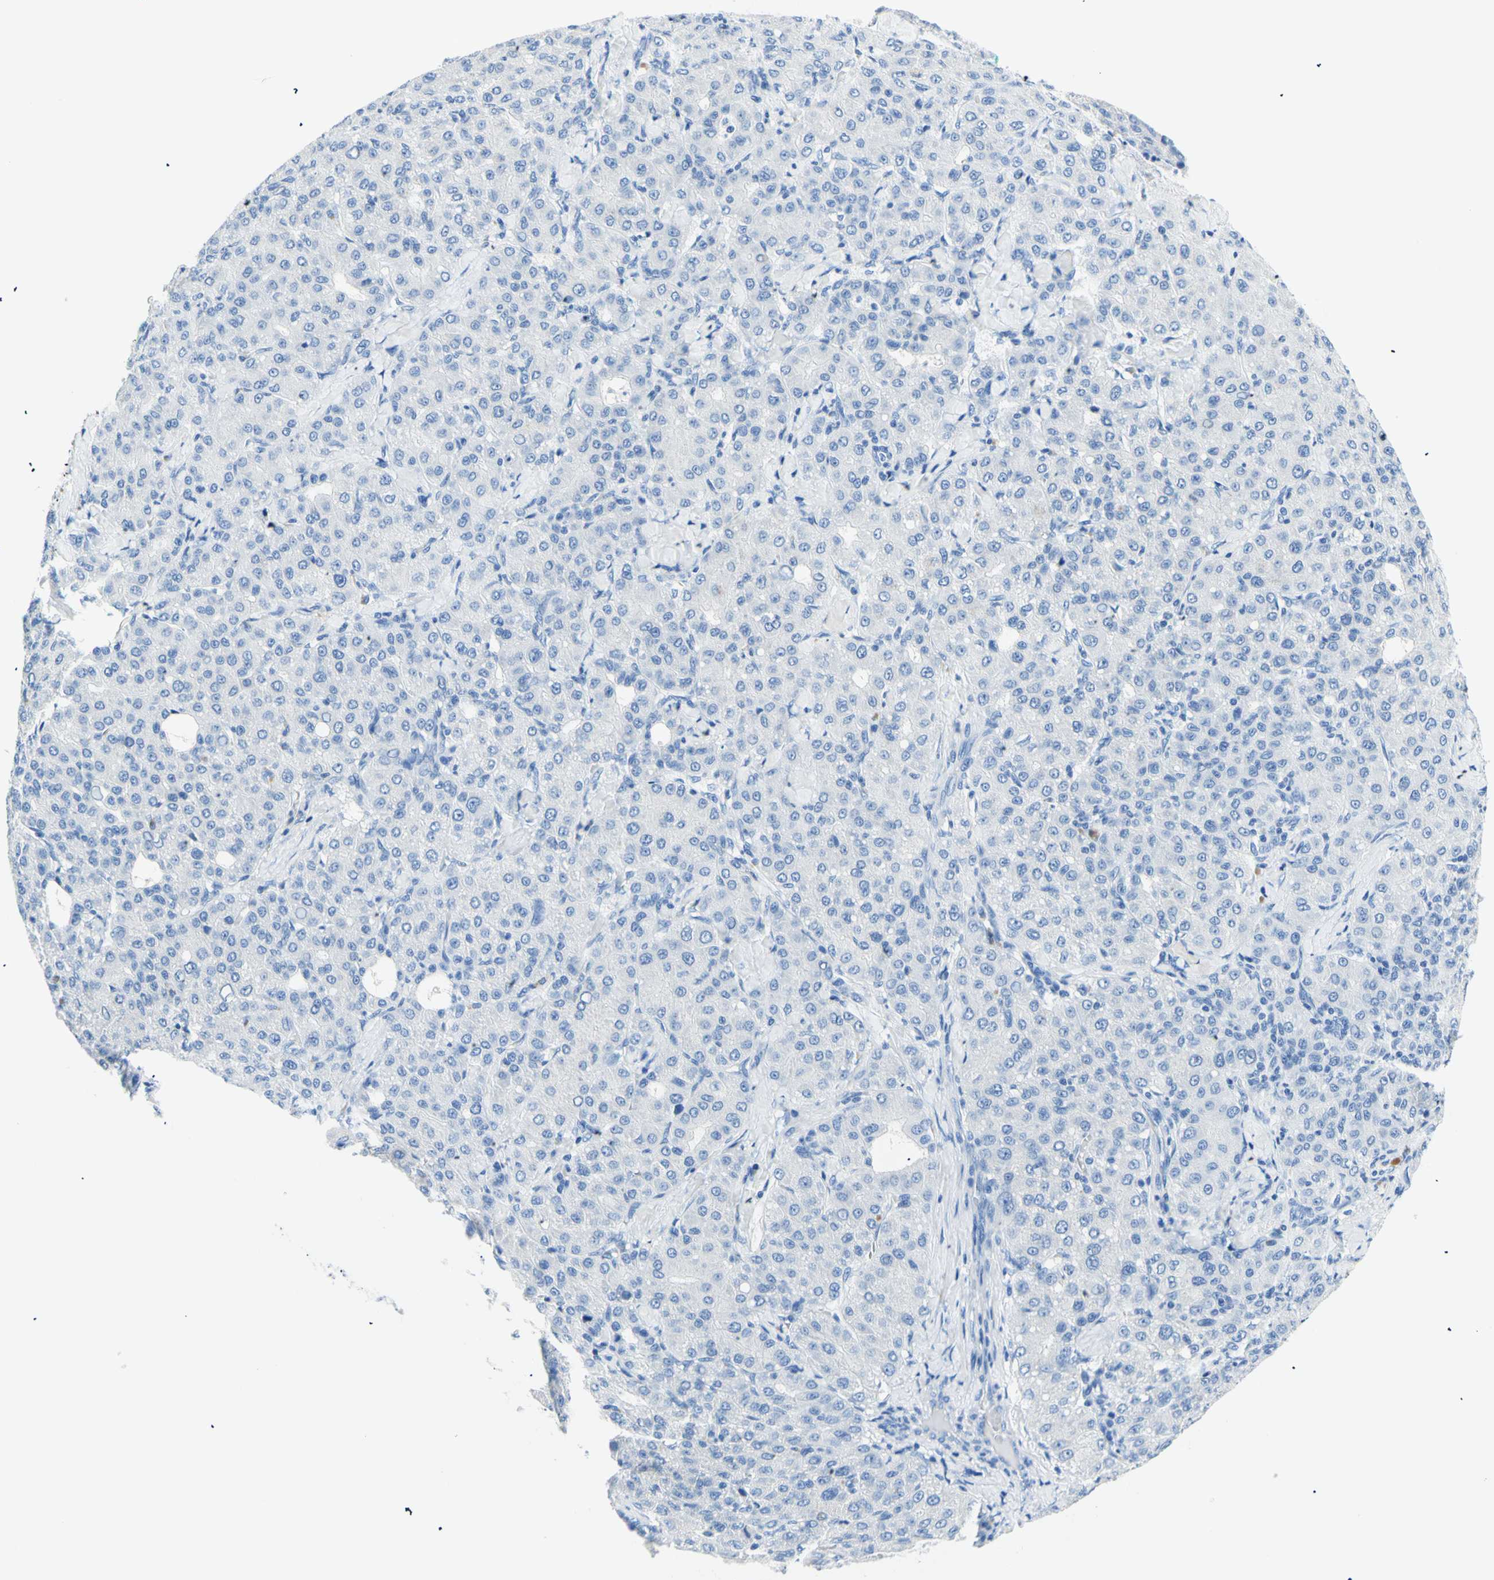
{"staining": {"intensity": "negative", "quantity": "none", "location": "none"}, "tissue": "liver cancer", "cell_type": "Tumor cells", "image_type": "cancer", "snomed": [{"axis": "morphology", "description": "Carcinoma, Hepatocellular, NOS"}, {"axis": "topography", "description": "Liver"}], "caption": "DAB immunohistochemical staining of human liver cancer reveals no significant positivity in tumor cells.", "gene": "MYH2", "patient": {"sex": "male", "age": 65}}